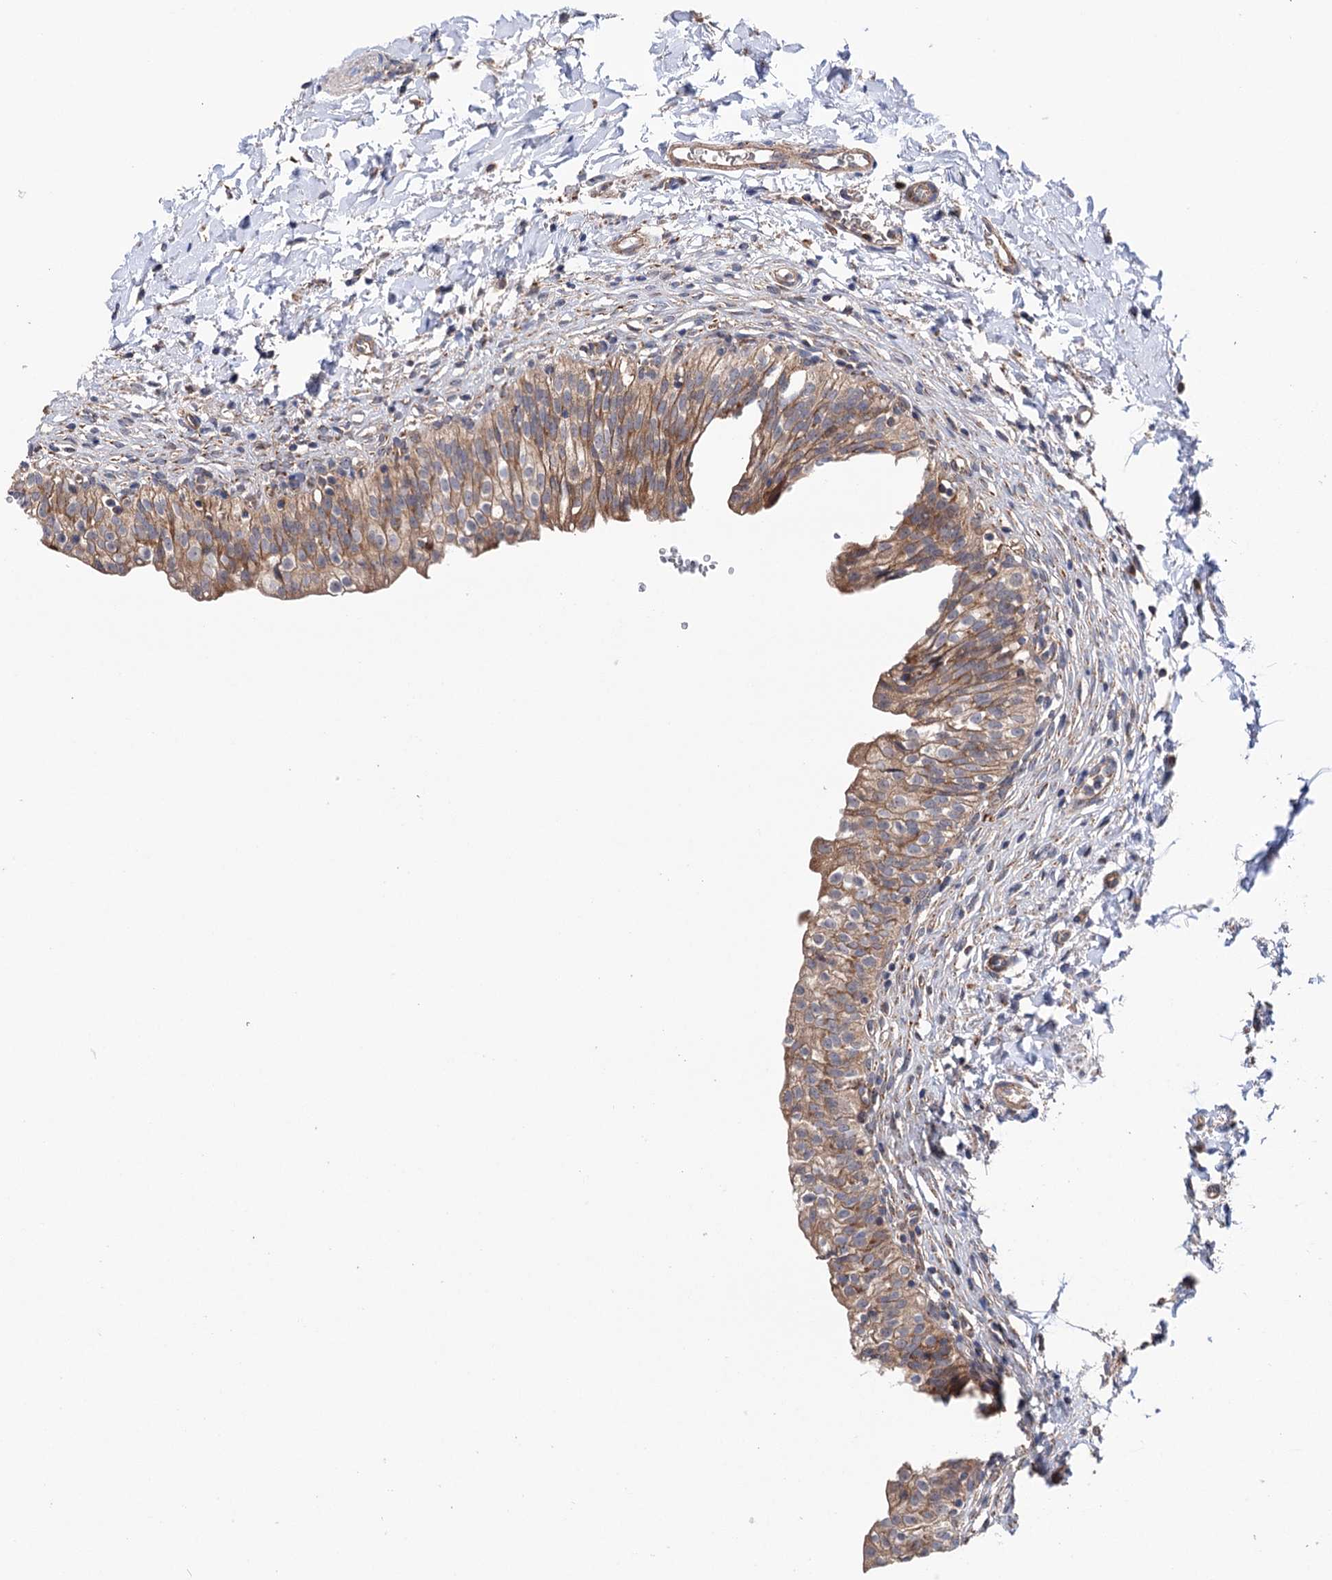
{"staining": {"intensity": "moderate", "quantity": ">75%", "location": "cytoplasmic/membranous"}, "tissue": "urinary bladder", "cell_type": "Urothelial cells", "image_type": "normal", "snomed": [{"axis": "morphology", "description": "Normal tissue, NOS"}, {"axis": "topography", "description": "Urinary bladder"}], "caption": "Urothelial cells exhibit medium levels of moderate cytoplasmic/membranous positivity in about >75% of cells in normal urinary bladder.", "gene": "SUCLA2", "patient": {"sex": "male", "age": 55}}